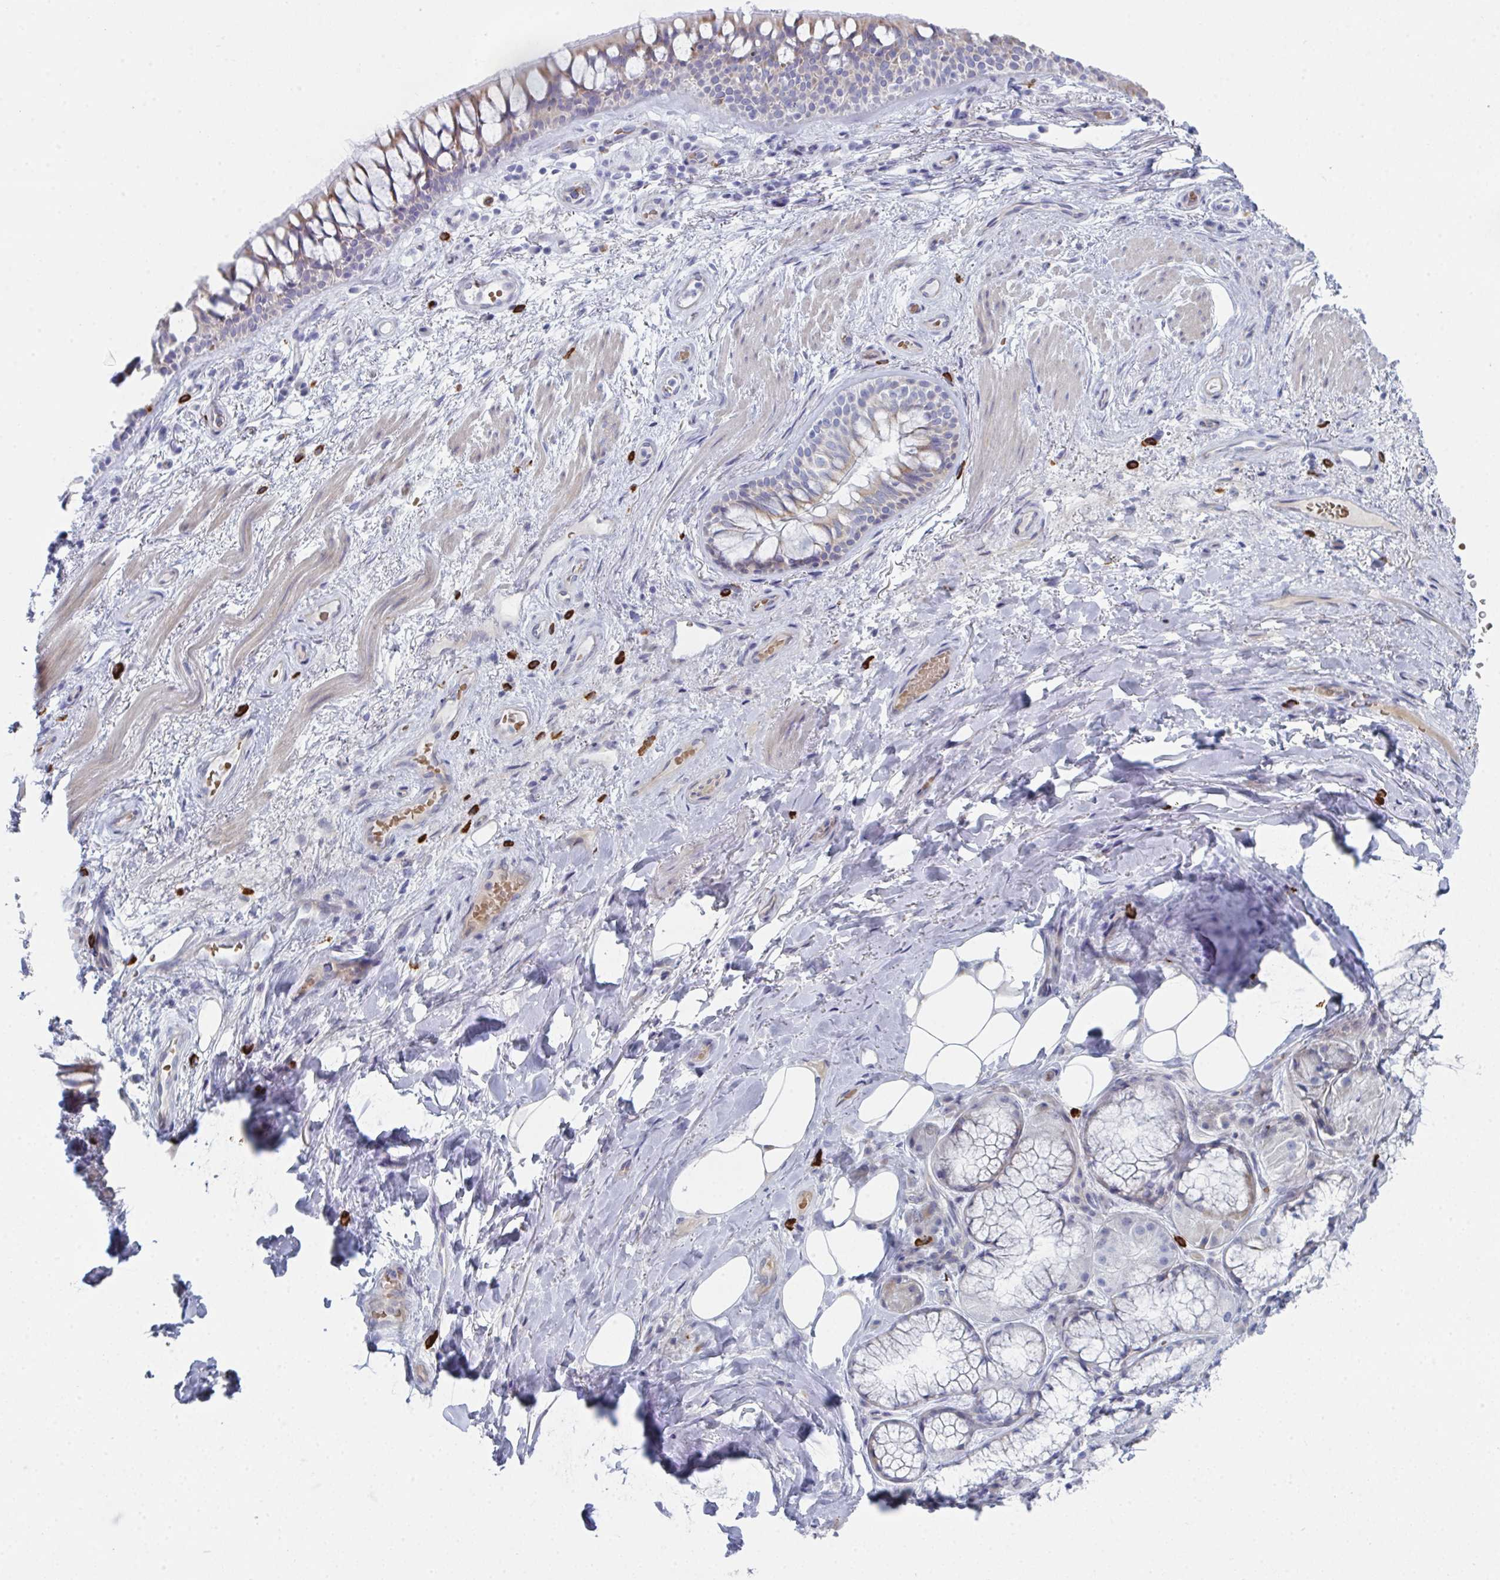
{"staining": {"intensity": "negative", "quantity": "none", "location": "none"}, "tissue": "adipose tissue", "cell_type": "Adipocytes", "image_type": "normal", "snomed": [{"axis": "morphology", "description": "Normal tissue, NOS"}, {"axis": "topography", "description": "Cartilage tissue"}, {"axis": "topography", "description": "Bronchus"}], "caption": "Immunohistochemistry (IHC) micrograph of benign adipose tissue: adipose tissue stained with DAB reveals no significant protein expression in adipocytes.", "gene": "ZNF684", "patient": {"sex": "male", "age": 64}}